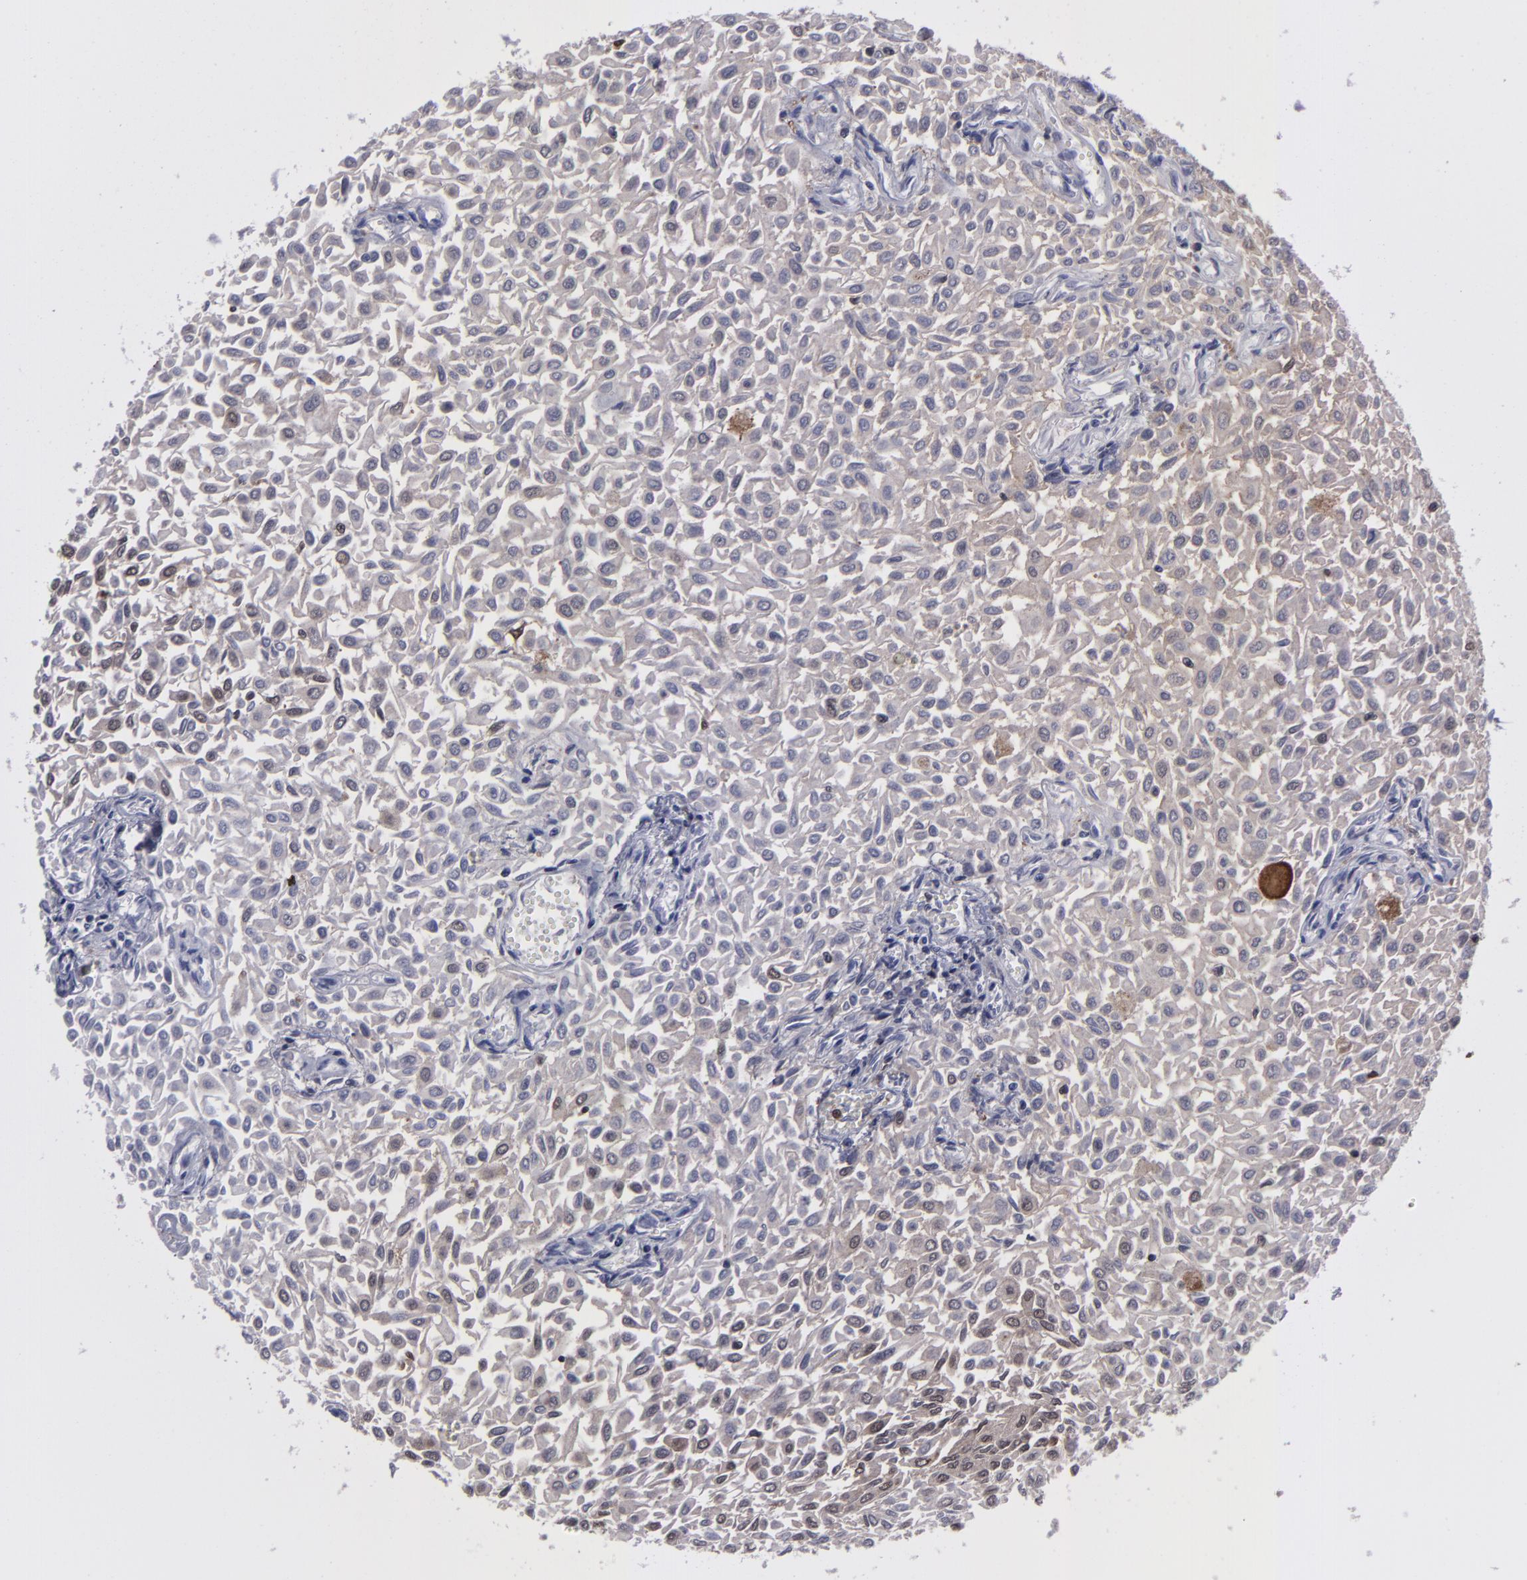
{"staining": {"intensity": "weak", "quantity": ">75%", "location": "cytoplasmic/membranous"}, "tissue": "urothelial cancer", "cell_type": "Tumor cells", "image_type": "cancer", "snomed": [{"axis": "morphology", "description": "Urothelial carcinoma, Low grade"}, {"axis": "topography", "description": "Urinary bladder"}], "caption": "Immunohistochemistry (IHC) image of urothelial cancer stained for a protein (brown), which reveals low levels of weak cytoplasmic/membranous staining in approximately >75% of tumor cells.", "gene": "GRB2", "patient": {"sex": "male", "age": 64}}